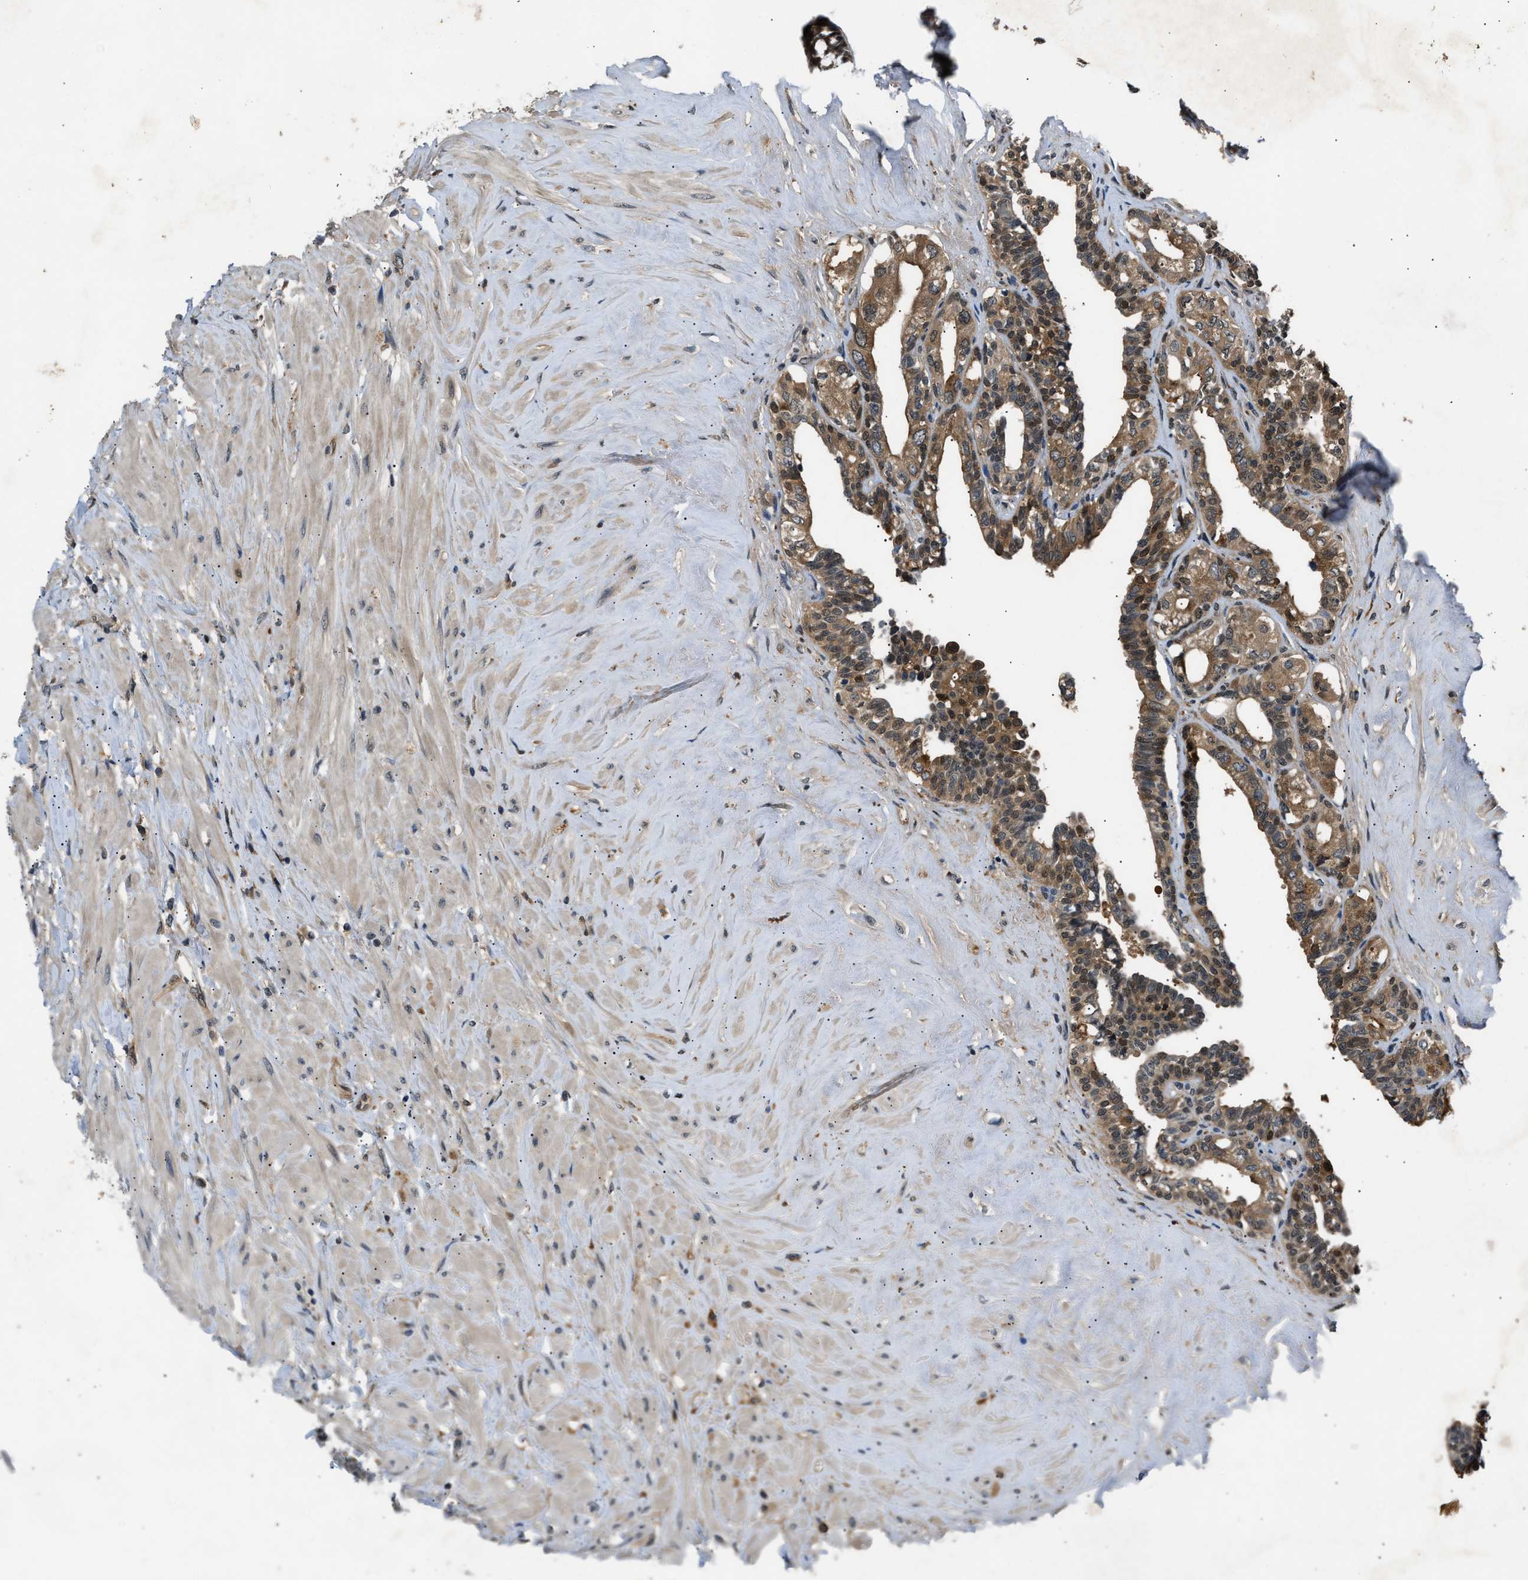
{"staining": {"intensity": "moderate", "quantity": ">75%", "location": "cytoplasmic/membranous"}, "tissue": "seminal vesicle", "cell_type": "Glandular cells", "image_type": "normal", "snomed": [{"axis": "morphology", "description": "Normal tissue, NOS"}, {"axis": "topography", "description": "Seminal veicle"}], "caption": "Protein staining demonstrates moderate cytoplasmic/membranous expression in about >75% of glandular cells in normal seminal vesicle.", "gene": "TP53I3", "patient": {"sex": "male", "age": 63}}